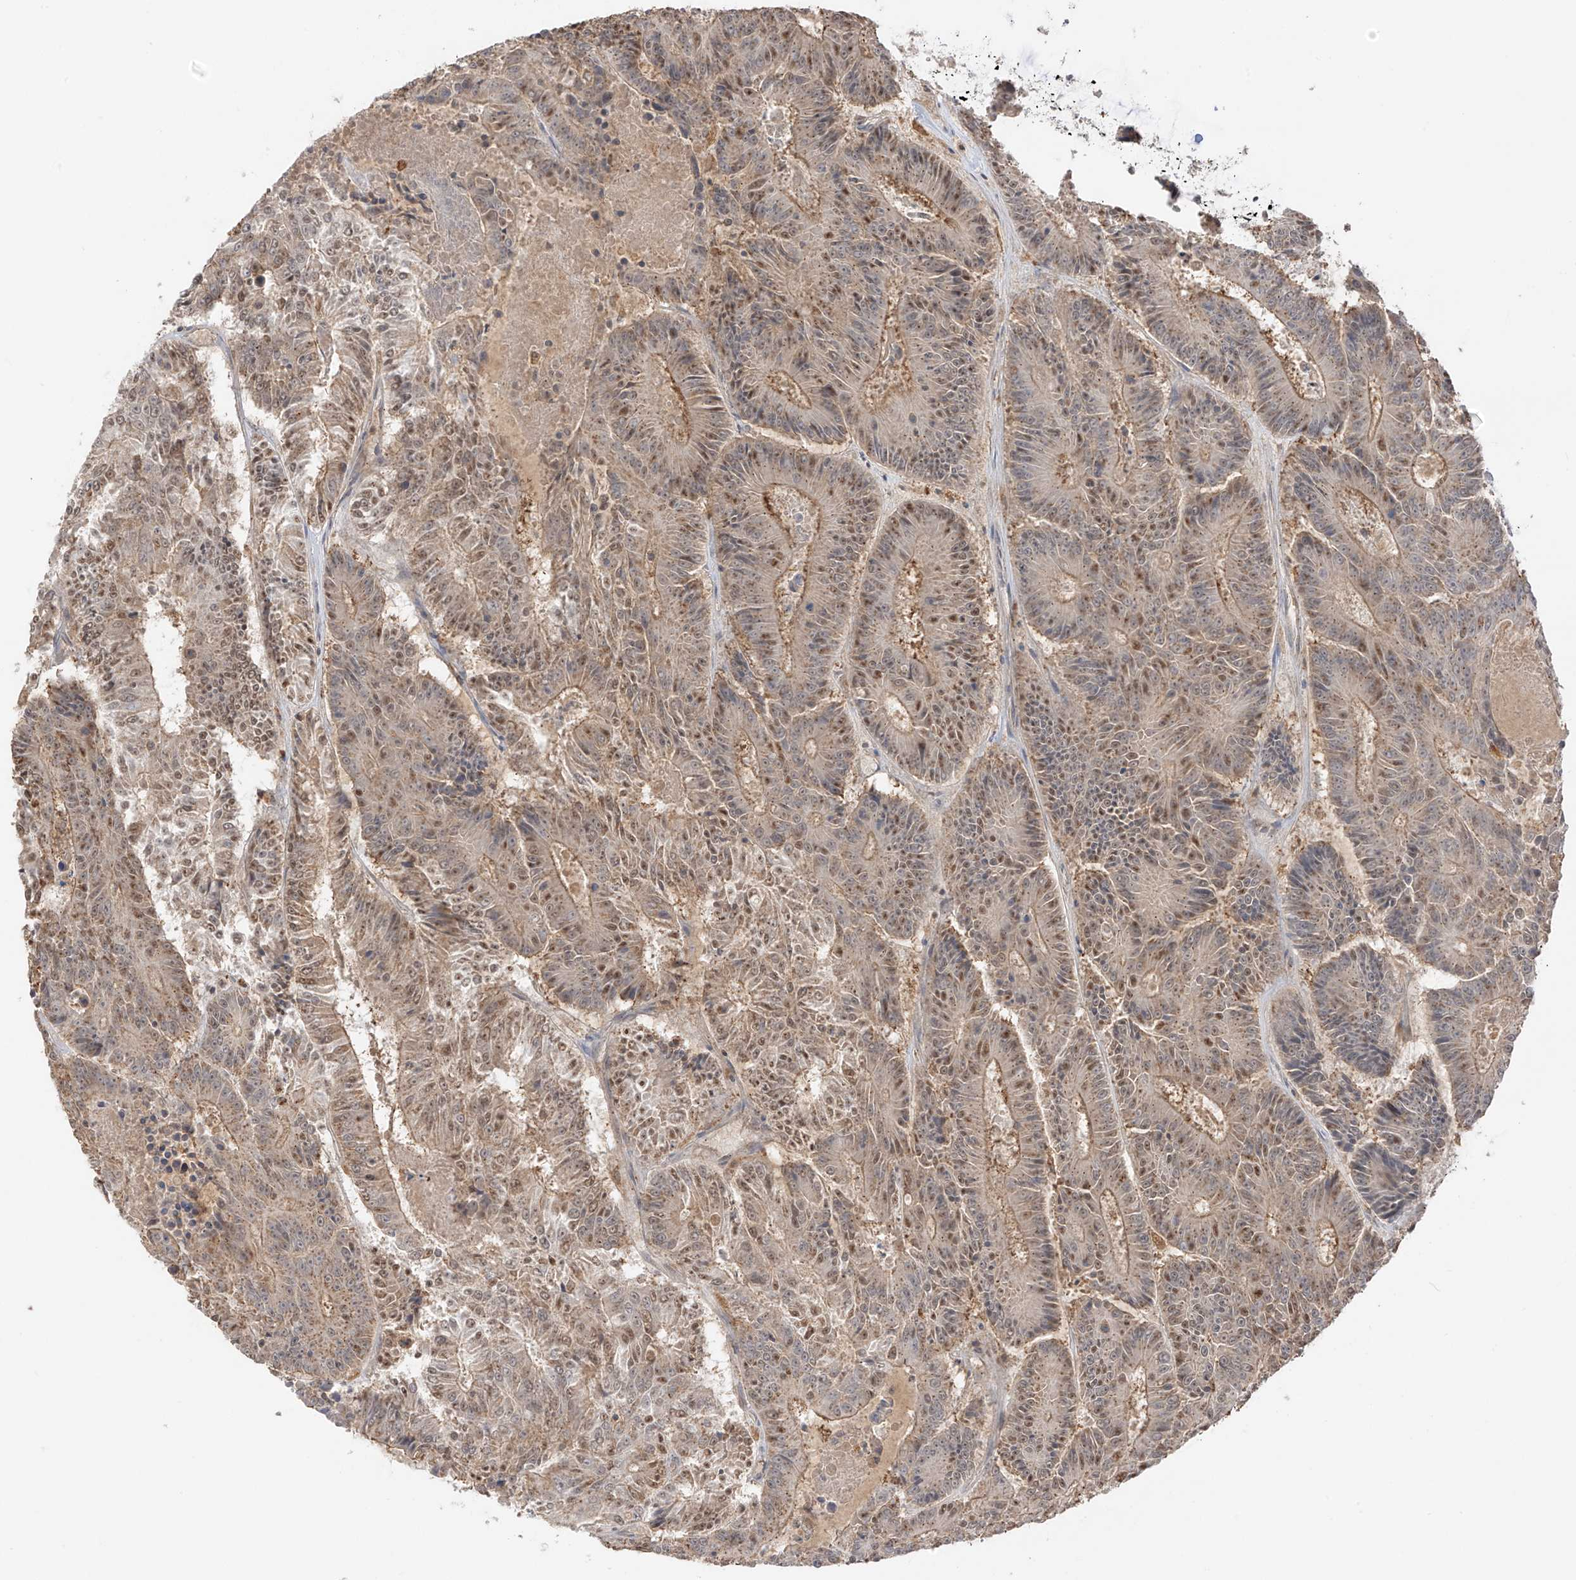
{"staining": {"intensity": "moderate", "quantity": "25%-75%", "location": "cytoplasmic/membranous,nuclear"}, "tissue": "colorectal cancer", "cell_type": "Tumor cells", "image_type": "cancer", "snomed": [{"axis": "morphology", "description": "Adenocarcinoma, NOS"}, {"axis": "topography", "description": "Colon"}], "caption": "Immunohistochemical staining of human colorectal cancer (adenocarcinoma) shows medium levels of moderate cytoplasmic/membranous and nuclear staining in approximately 25%-75% of tumor cells.", "gene": "N4BP3", "patient": {"sex": "male", "age": 83}}